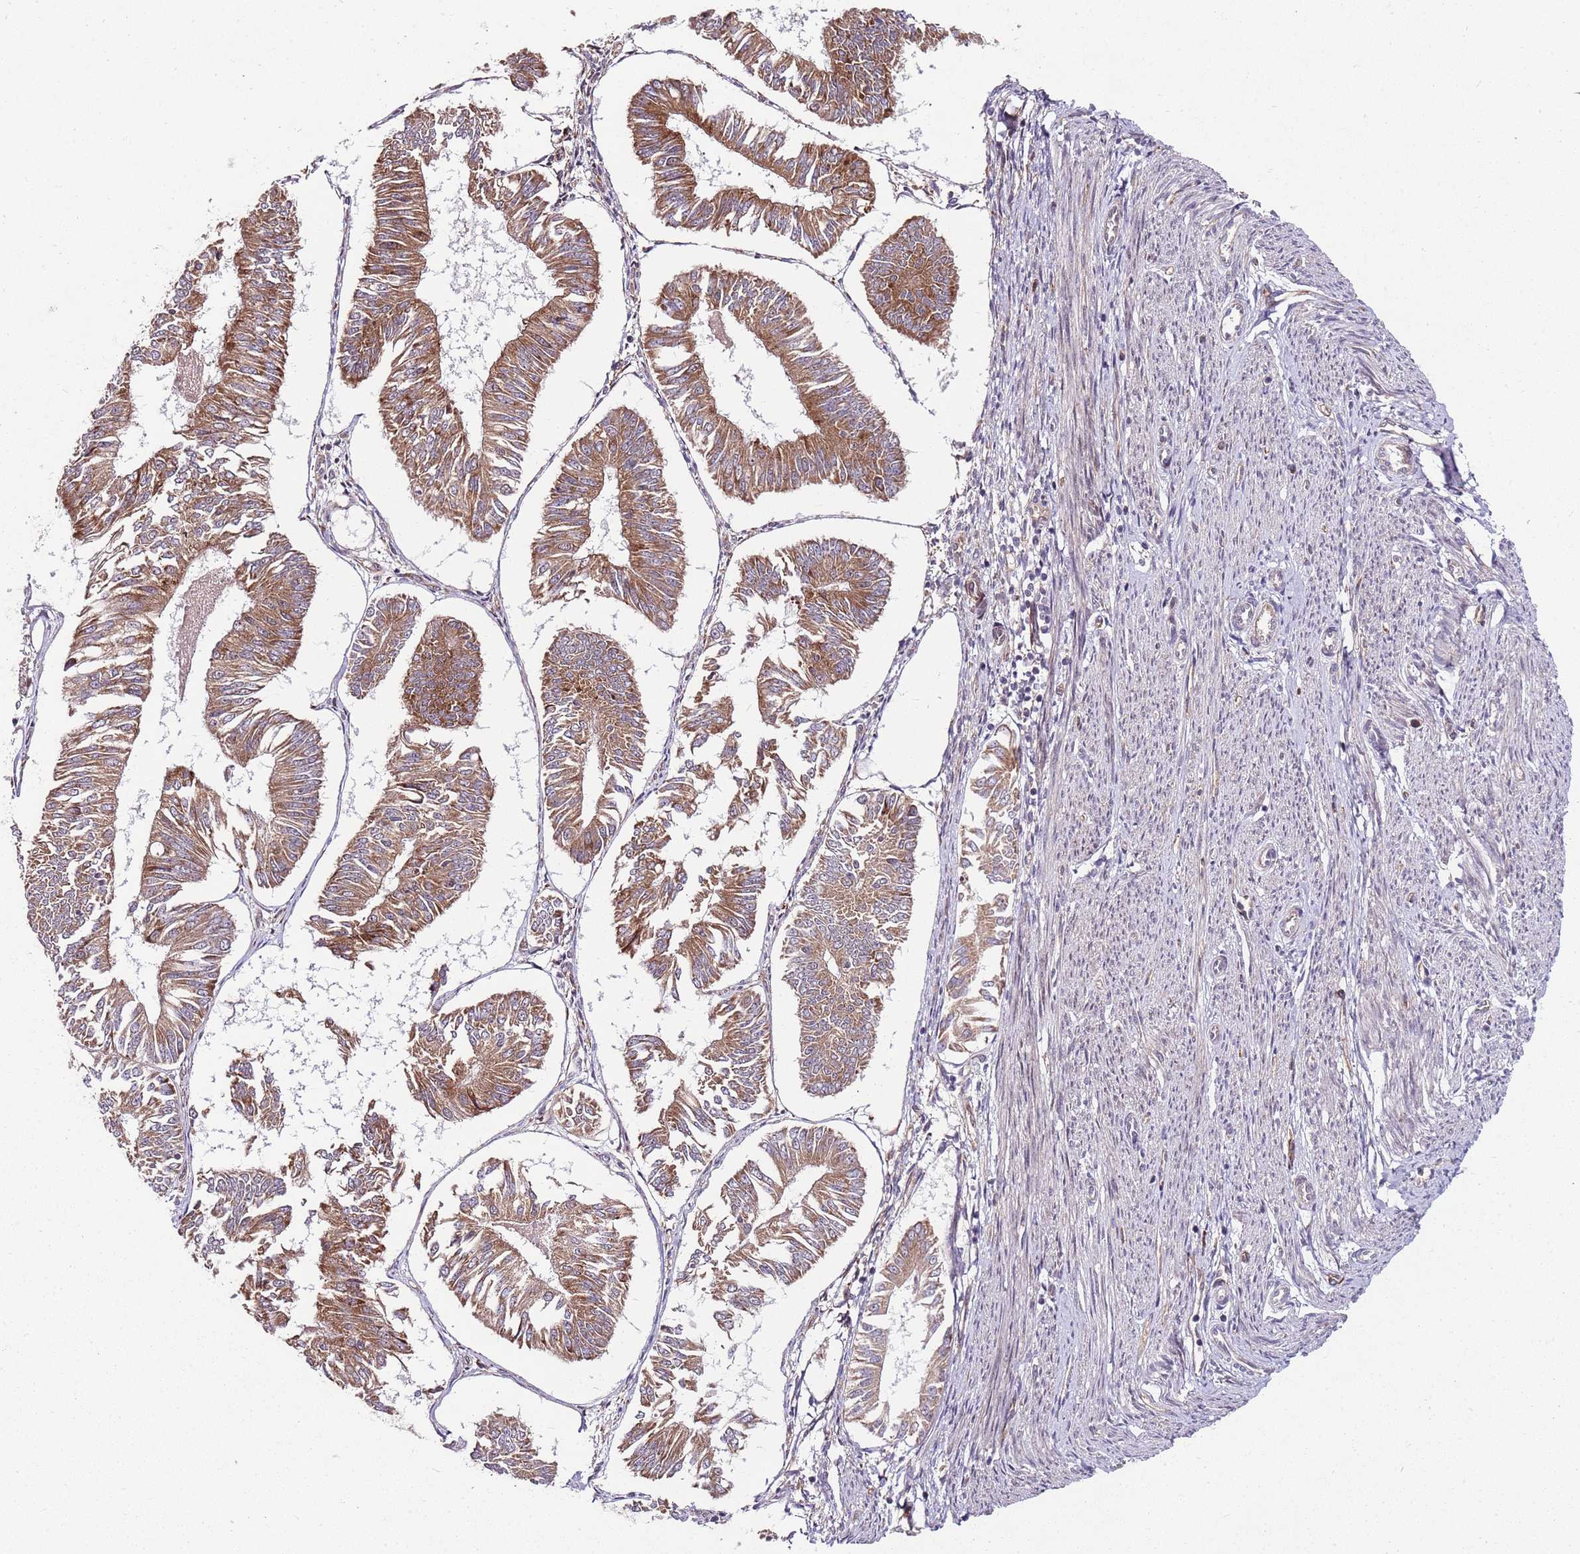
{"staining": {"intensity": "moderate", "quantity": ">75%", "location": "cytoplasmic/membranous"}, "tissue": "endometrial cancer", "cell_type": "Tumor cells", "image_type": "cancer", "snomed": [{"axis": "morphology", "description": "Adenocarcinoma, NOS"}, {"axis": "topography", "description": "Endometrium"}], "caption": "Protein staining of endometrial cancer (adenocarcinoma) tissue reveals moderate cytoplasmic/membranous expression in about >75% of tumor cells.", "gene": "FBXL22", "patient": {"sex": "female", "age": 58}}